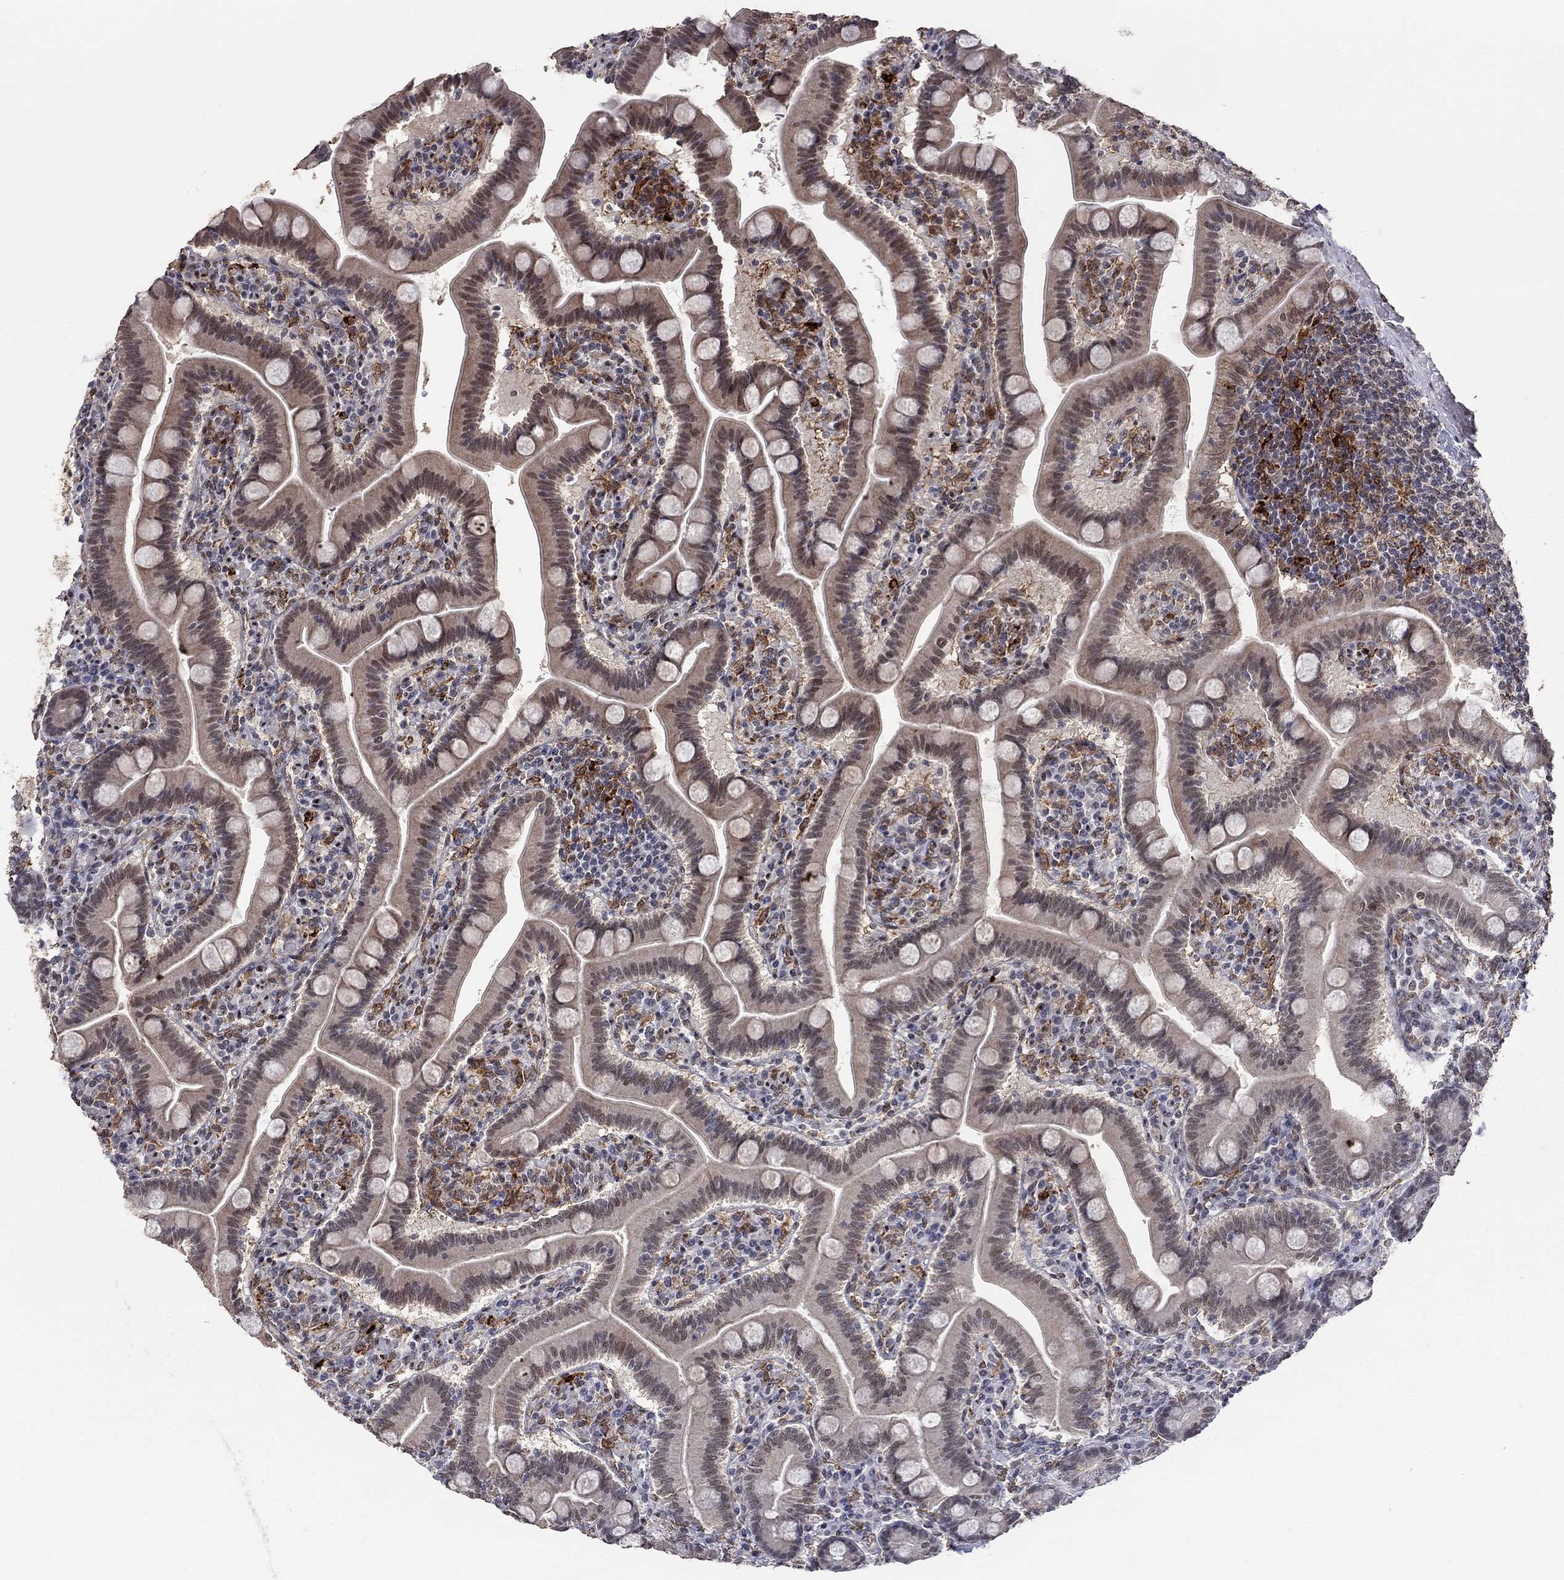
{"staining": {"intensity": "weak", "quantity": "<25%", "location": "cytoplasmic/membranous,nuclear"}, "tissue": "small intestine", "cell_type": "Glandular cells", "image_type": "normal", "snomed": [{"axis": "morphology", "description": "Normal tissue, NOS"}, {"axis": "topography", "description": "Small intestine"}], "caption": "This is an IHC photomicrograph of benign small intestine. There is no staining in glandular cells.", "gene": "GRIA3", "patient": {"sex": "male", "age": 66}}